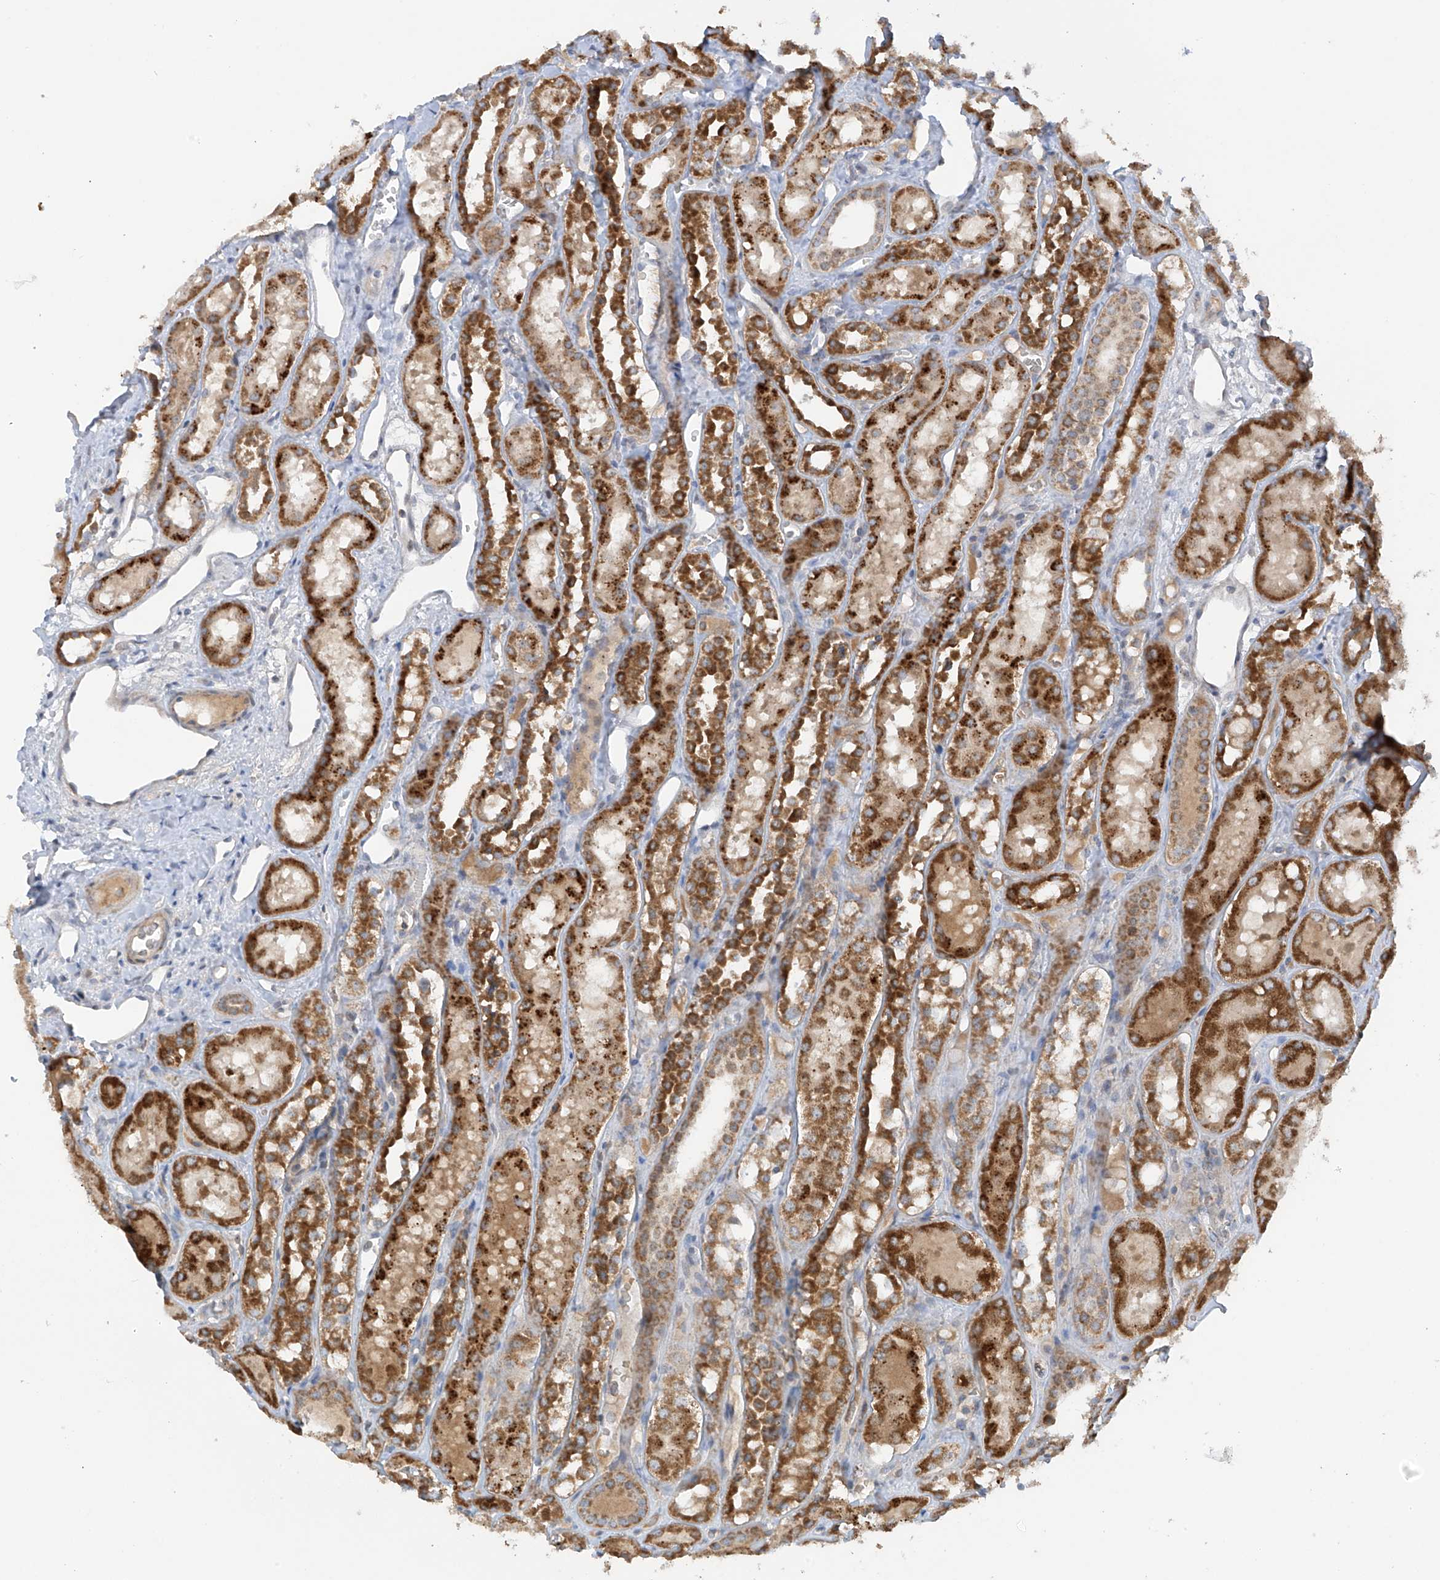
{"staining": {"intensity": "negative", "quantity": "none", "location": "none"}, "tissue": "kidney", "cell_type": "Cells in glomeruli", "image_type": "normal", "snomed": [{"axis": "morphology", "description": "Normal tissue, NOS"}, {"axis": "topography", "description": "Kidney"}], "caption": "Histopathology image shows no significant protein staining in cells in glomeruli of normal kidney. (Stains: DAB immunohistochemistry with hematoxylin counter stain, Microscopy: brightfield microscopy at high magnification).", "gene": "METTL18", "patient": {"sex": "male", "age": 16}}